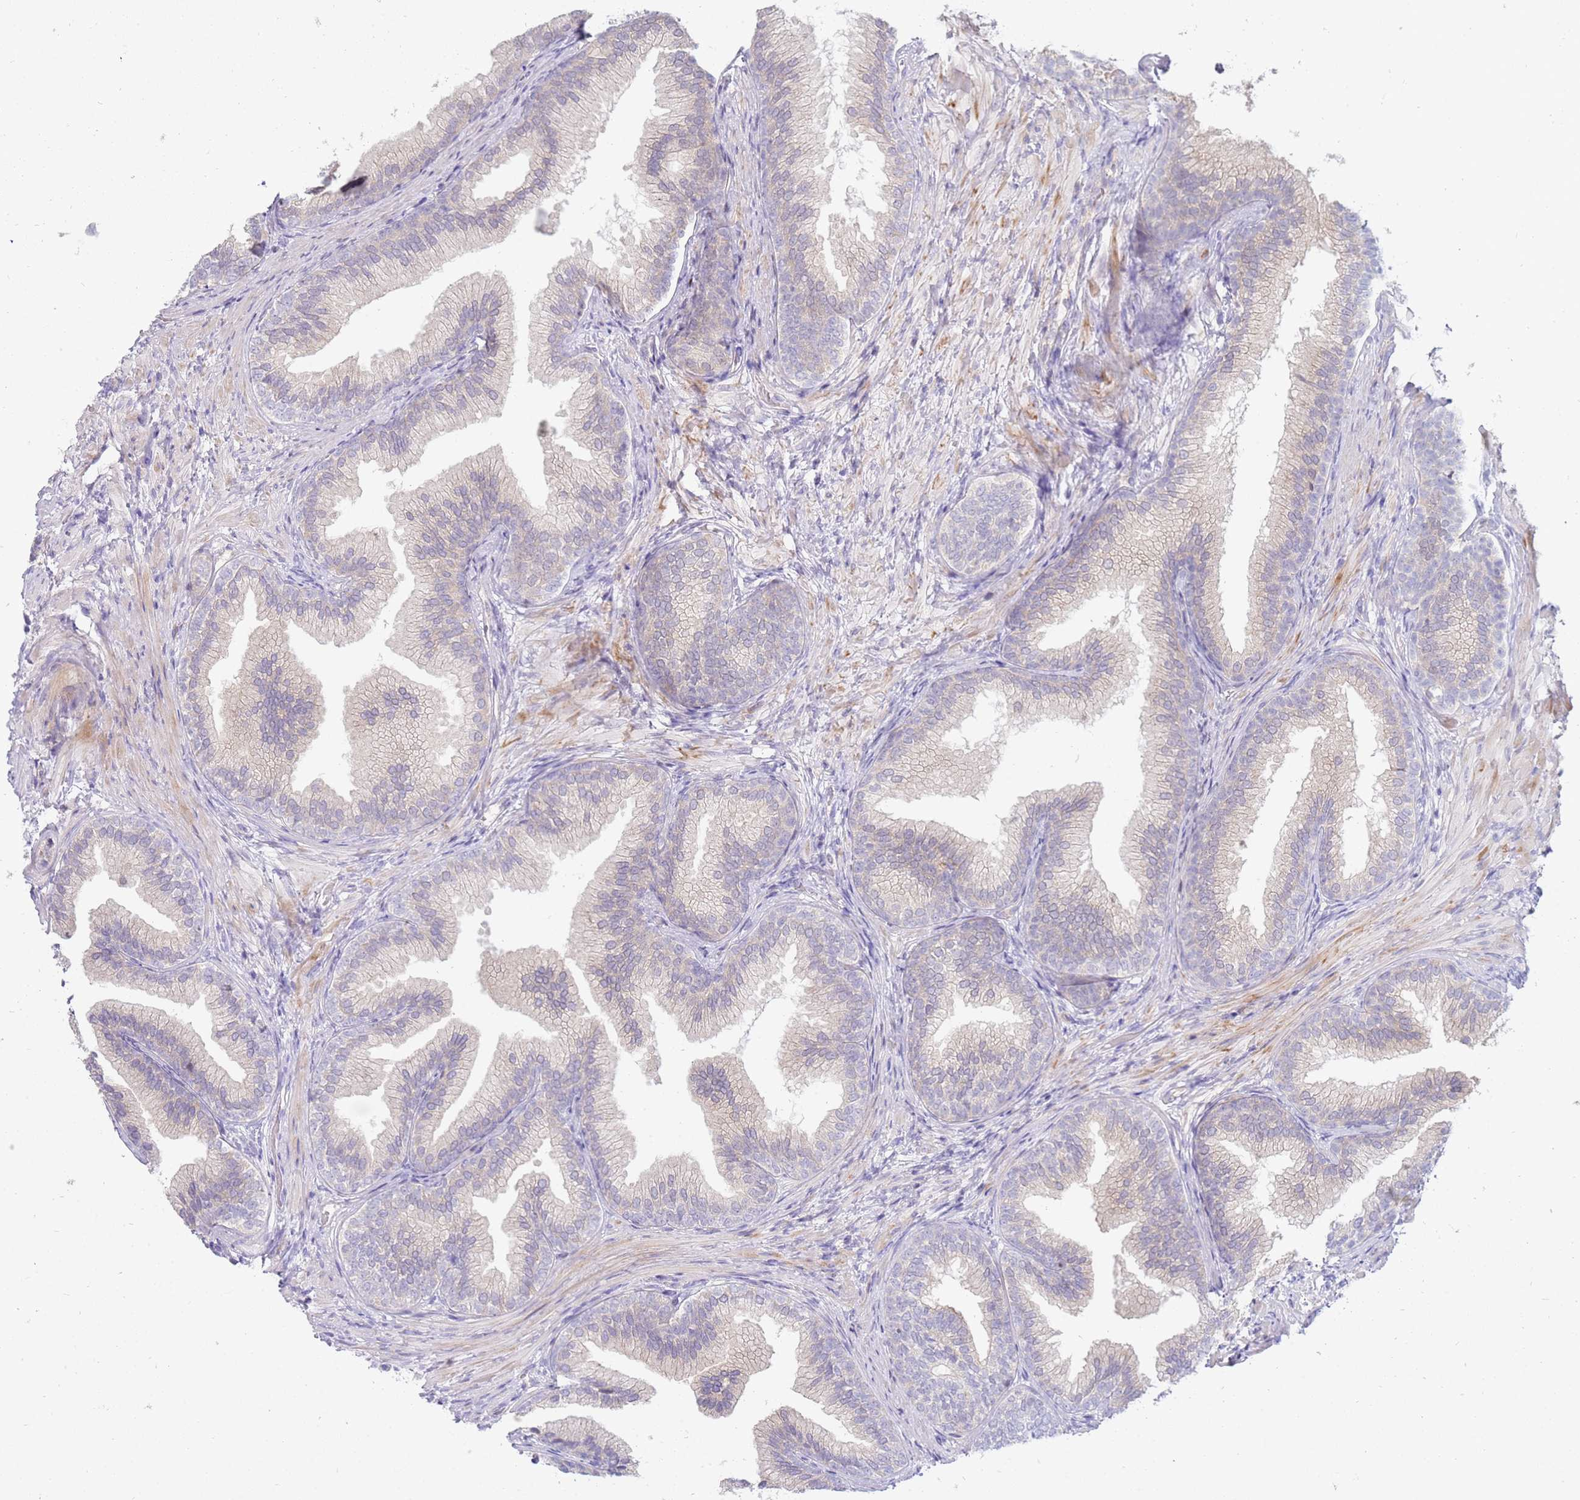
{"staining": {"intensity": "weak", "quantity": "<25%", "location": "cytoplasmic/membranous"}, "tissue": "prostate", "cell_type": "Glandular cells", "image_type": "normal", "snomed": [{"axis": "morphology", "description": "Normal tissue, NOS"}, {"axis": "topography", "description": "Prostate"}], "caption": "An IHC histopathology image of normal prostate is shown. There is no staining in glandular cells of prostate.", "gene": "STK25", "patient": {"sex": "male", "age": 76}}